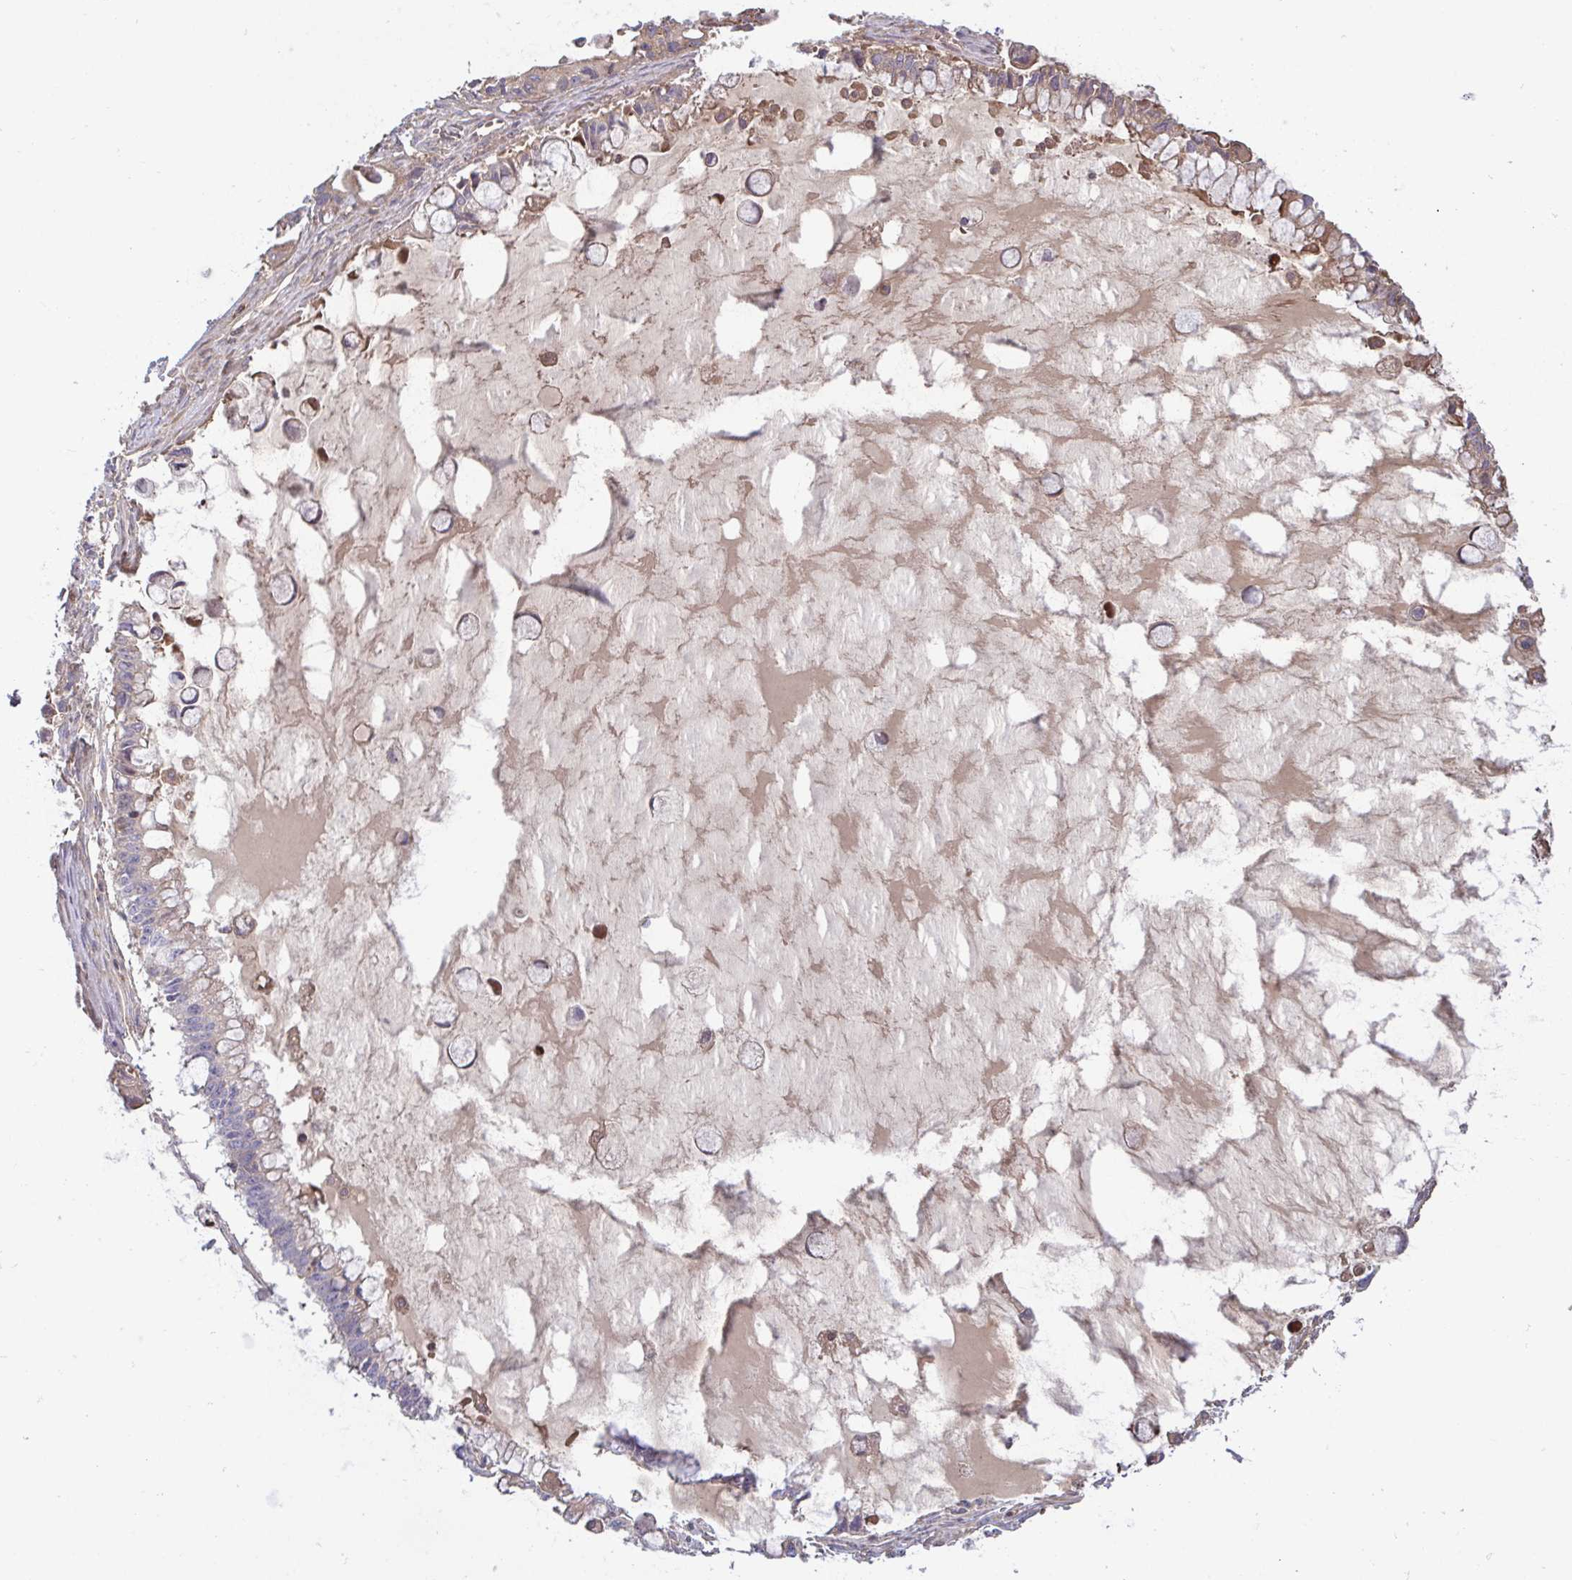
{"staining": {"intensity": "weak", "quantity": "<25%", "location": "cytoplasmic/membranous"}, "tissue": "ovarian cancer", "cell_type": "Tumor cells", "image_type": "cancer", "snomed": [{"axis": "morphology", "description": "Cystadenocarcinoma, mucinous, NOS"}, {"axis": "topography", "description": "Ovary"}], "caption": "IHC micrograph of neoplastic tissue: human mucinous cystadenocarcinoma (ovarian) stained with DAB (3,3'-diaminobenzidine) exhibits no significant protein staining in tumor cells.", "gene": "IL1R1", "patient": {"sex": "female", "age": 63}}